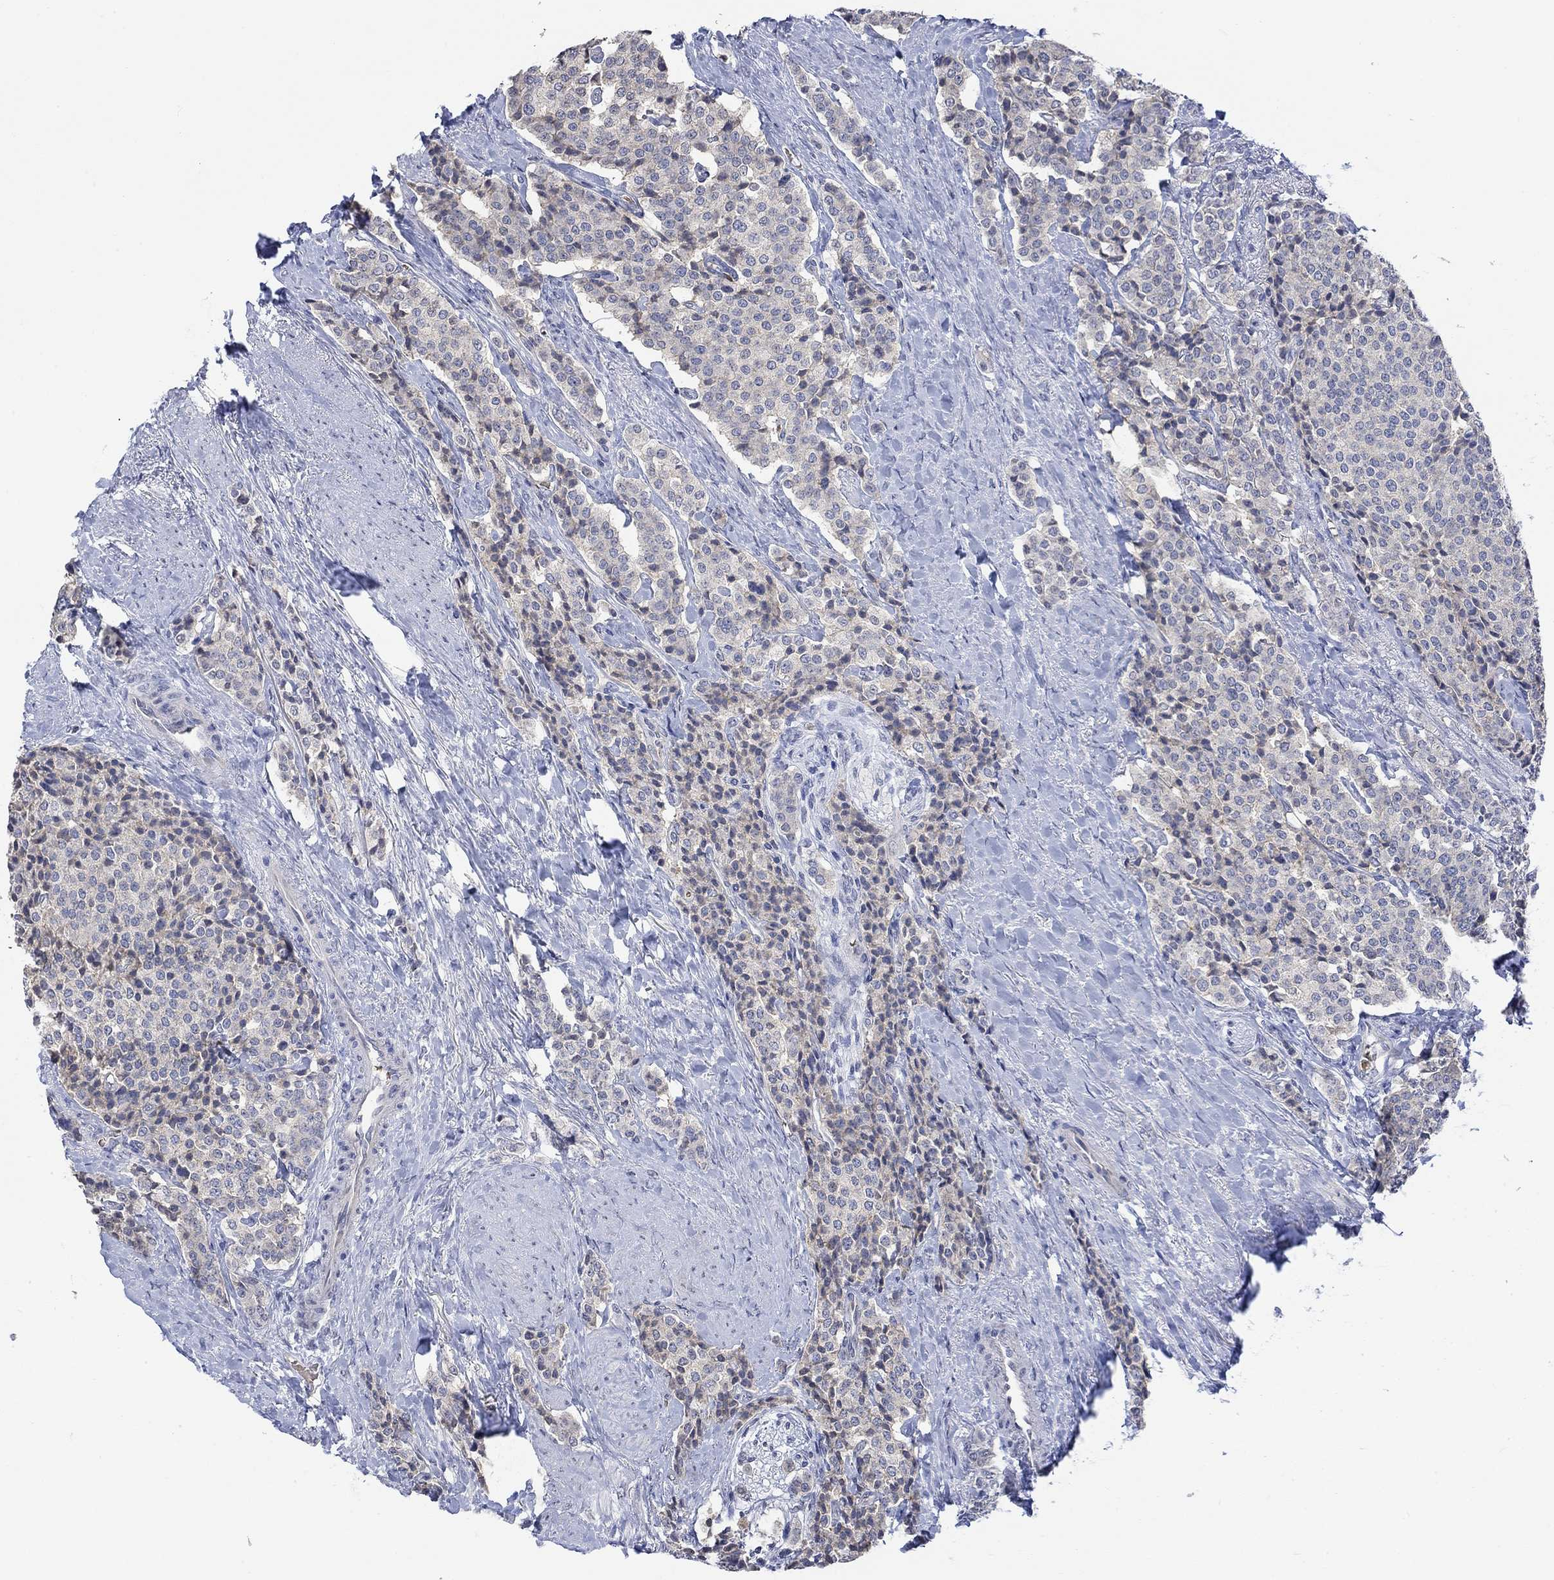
{"staining": {"intensity": "negative", "quantity": "none", "location": "none"}, "tissue": "carcinoid", "cell_type": "Tumor cells", "image_type": "cancer", "snomed": [{"axis": "morphology", "description": "Carcinoid, malignant, NOS"}, {"axis": "topography", "description": "Small intestine"}], "caption": "High power microscopy image of an IHC histopathology image of malignant carcinoid, revealing no significant staining in tumor cells.", "gene": "TMEM255A", "patient": {"sex": "female", "age": 58}}